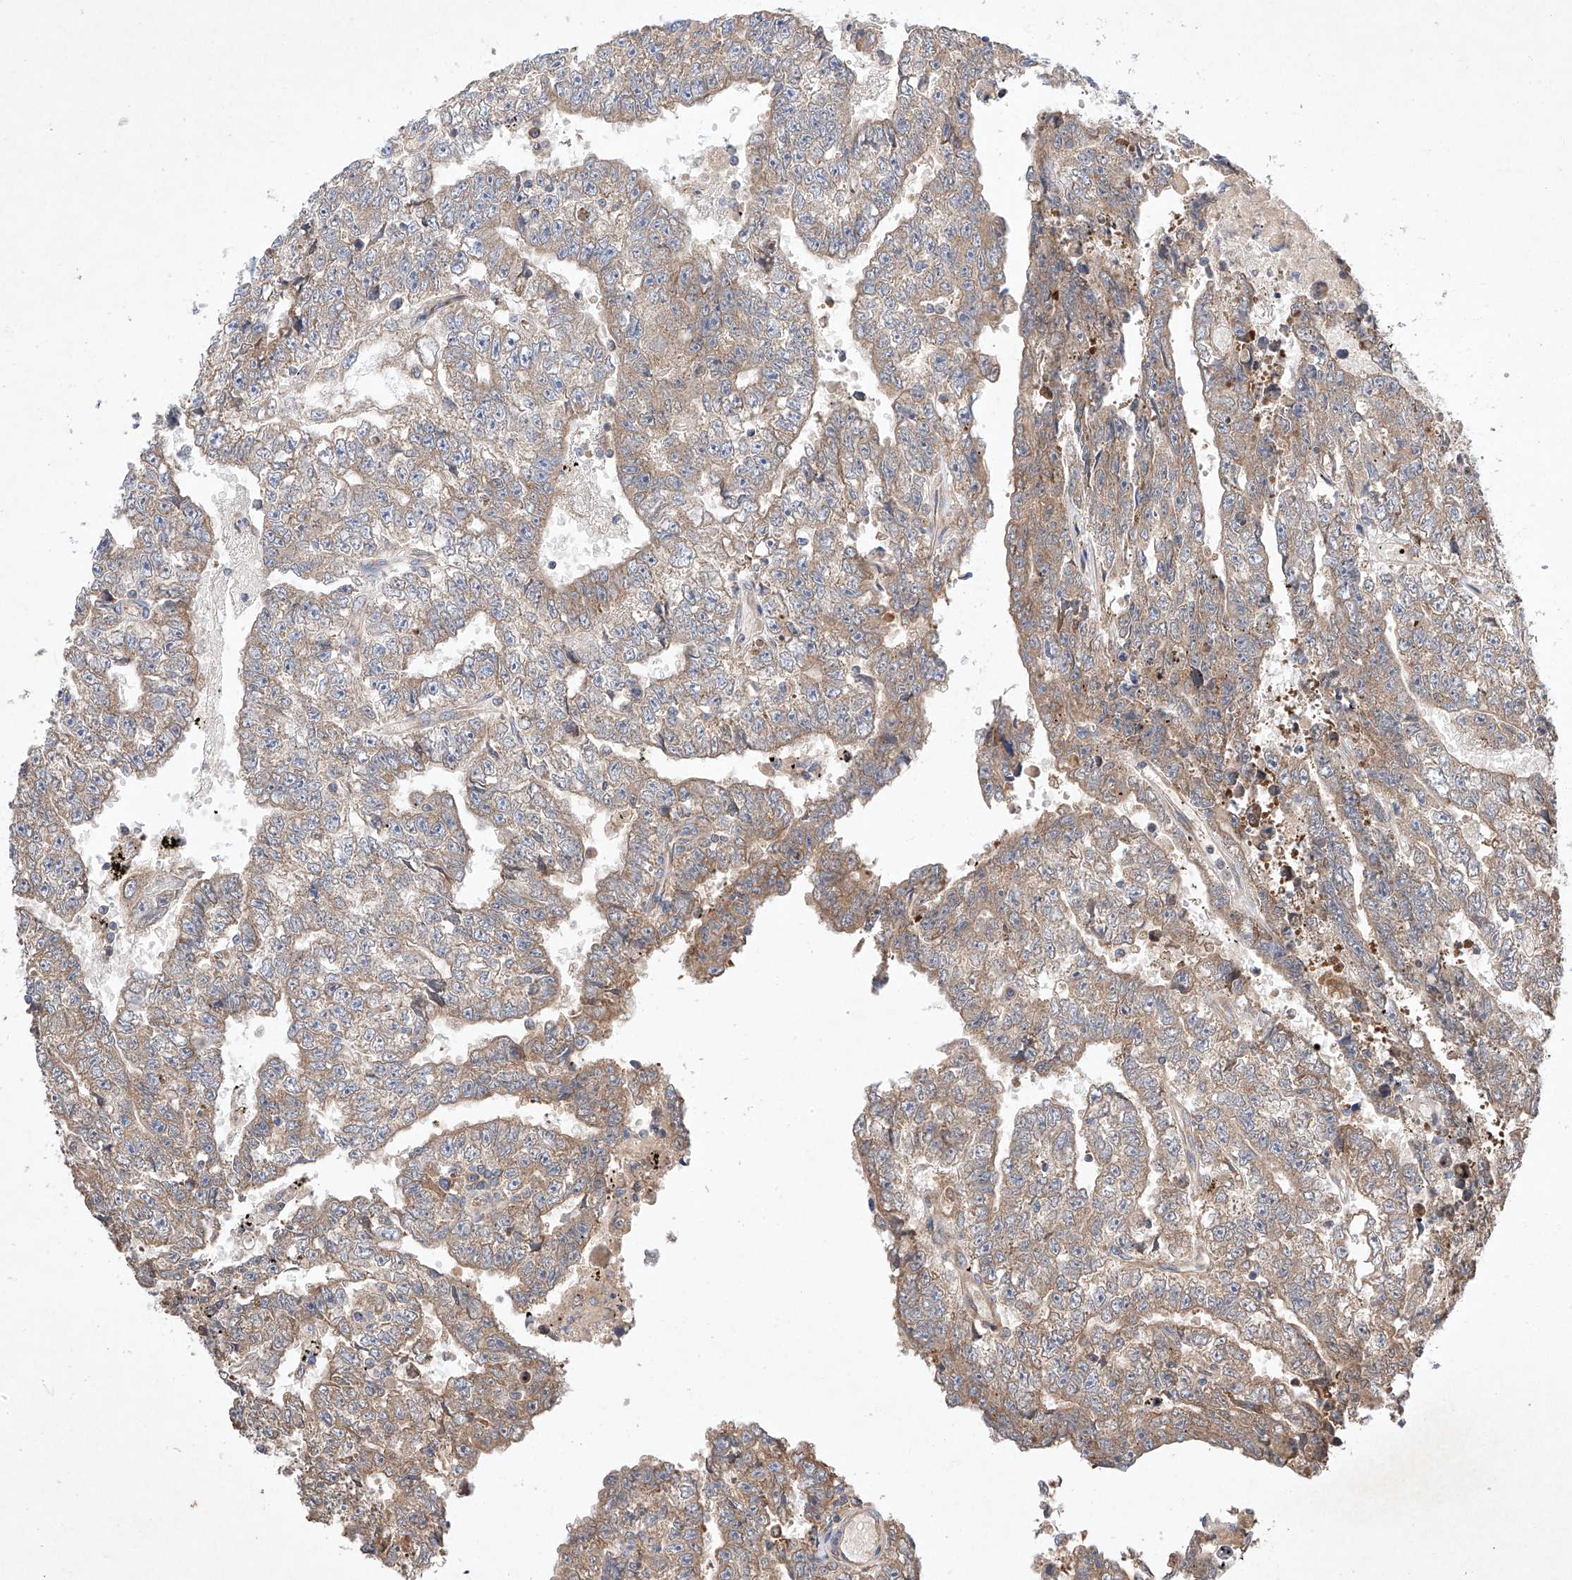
{"staining": {"intensity": "moderate", "quantity": ">75%", "location": "cytoplasmic/membranous"}, "tissue": "testis cancer", "cell_type": "Tumor cells", "image_type": "cancer", "snomed": [{"axis": "morphology", "description": "Carcinoma, Embryonal, NOS"}, {"axis": "topography", "description": "Testis"}], "caption": "DAB (3,3'-diaminobenzidine) immunohistochemical staining of testis cancer displays moderate cytoplasmic/membranous protein expression in approximately >75% of tumor cells.", "gene": "C6orf118", "patient": {"sex": "male", "age": 25}}